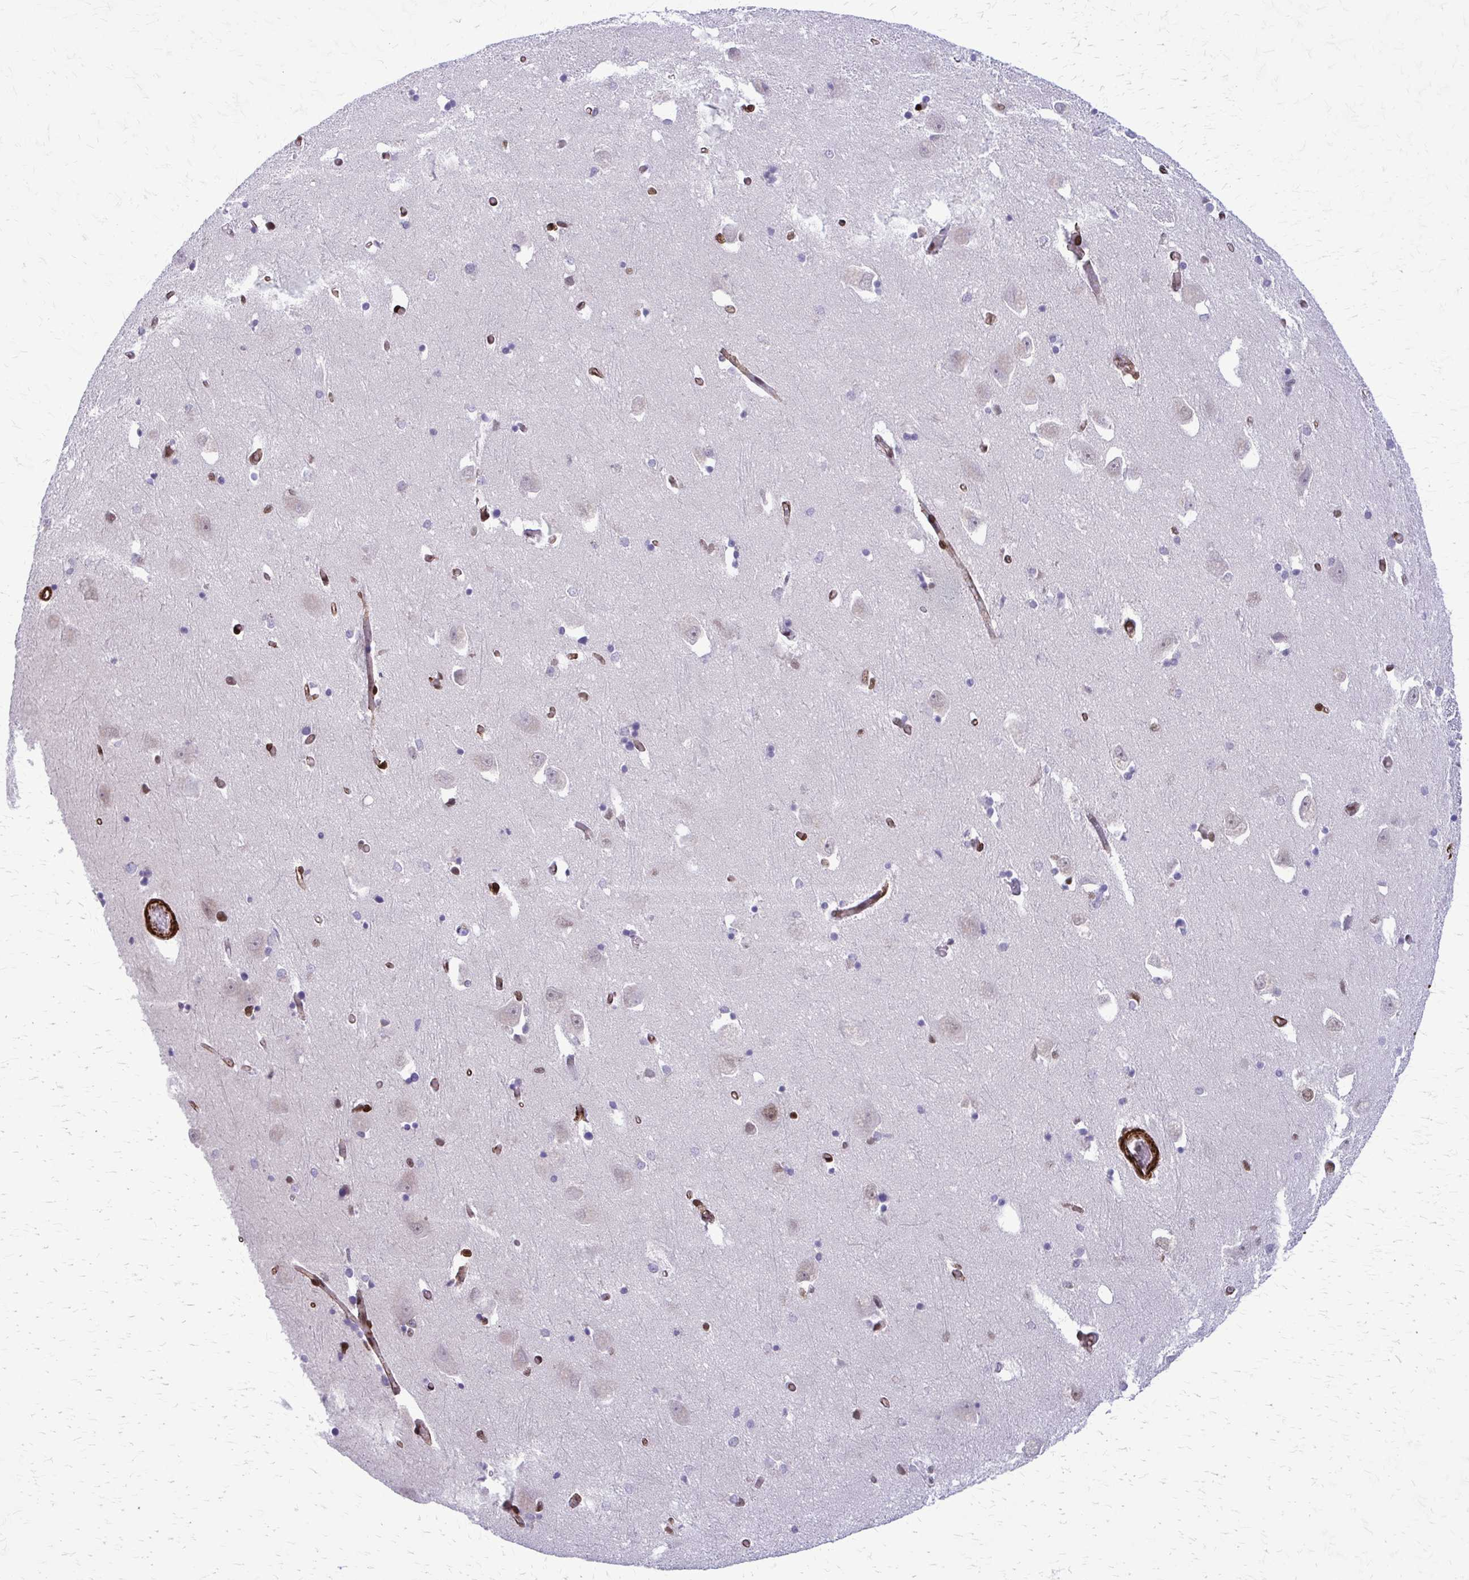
{"staining": {"intensity": "moderate", "quantity": "<25%", "location": "nuclear"}, "tissue": "caudate", "cell_type": "Glial cells", "image_type": "normal", "snomed": [{"axis": "morphology", "description": "Normal tissue, NOS"}, {"axis": "topography", "description": "Lateral ventricle wall"}, {"axis": "topography", "description": "Hippocampus"}], "caption": "Unremarkable caudate reveals moderate nuclear positivity in approximately <25% of glial cells.", "gene": "NRBF2", "patient": {"sex": "female", "age": 63}}